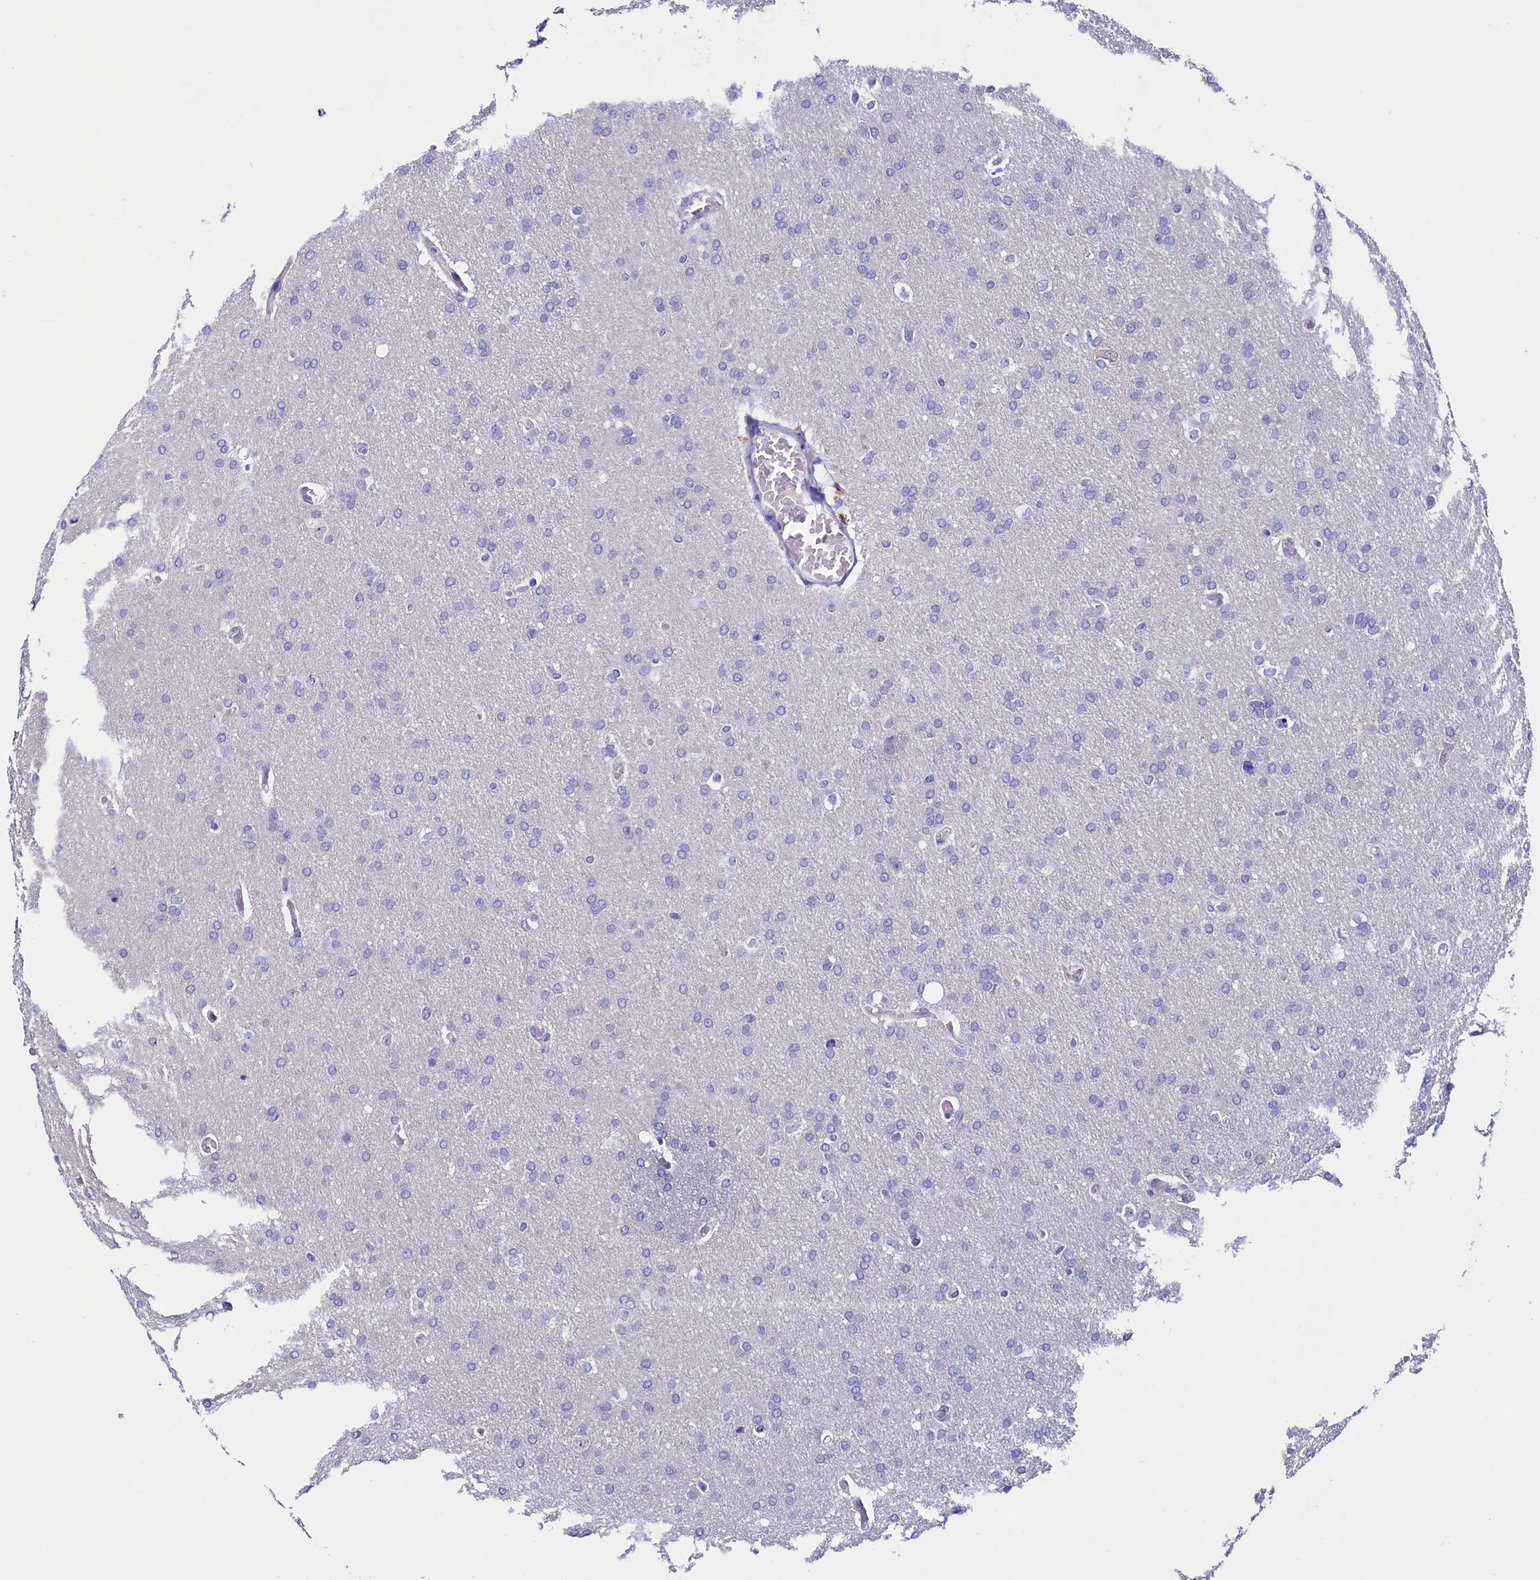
{"staining": {"intensity": "negative", "quantity": "none", "location": "none"}, "tissue": "glioma", "cell_type": "Tumor cells", "image_type": "cancer", "snomed": [{"axis": "morphology", "description": "Glioma, malignant, High grade"}, {"axis": "topography", "description": "Cerebral cortex"}], "caption": "High-grade glioma (malignant) was stained to show a protein in brown. There is no significant staining in tumor cells.", "gene": "CIAPIN1", "patient": {"sex": "female", "age": 36}}